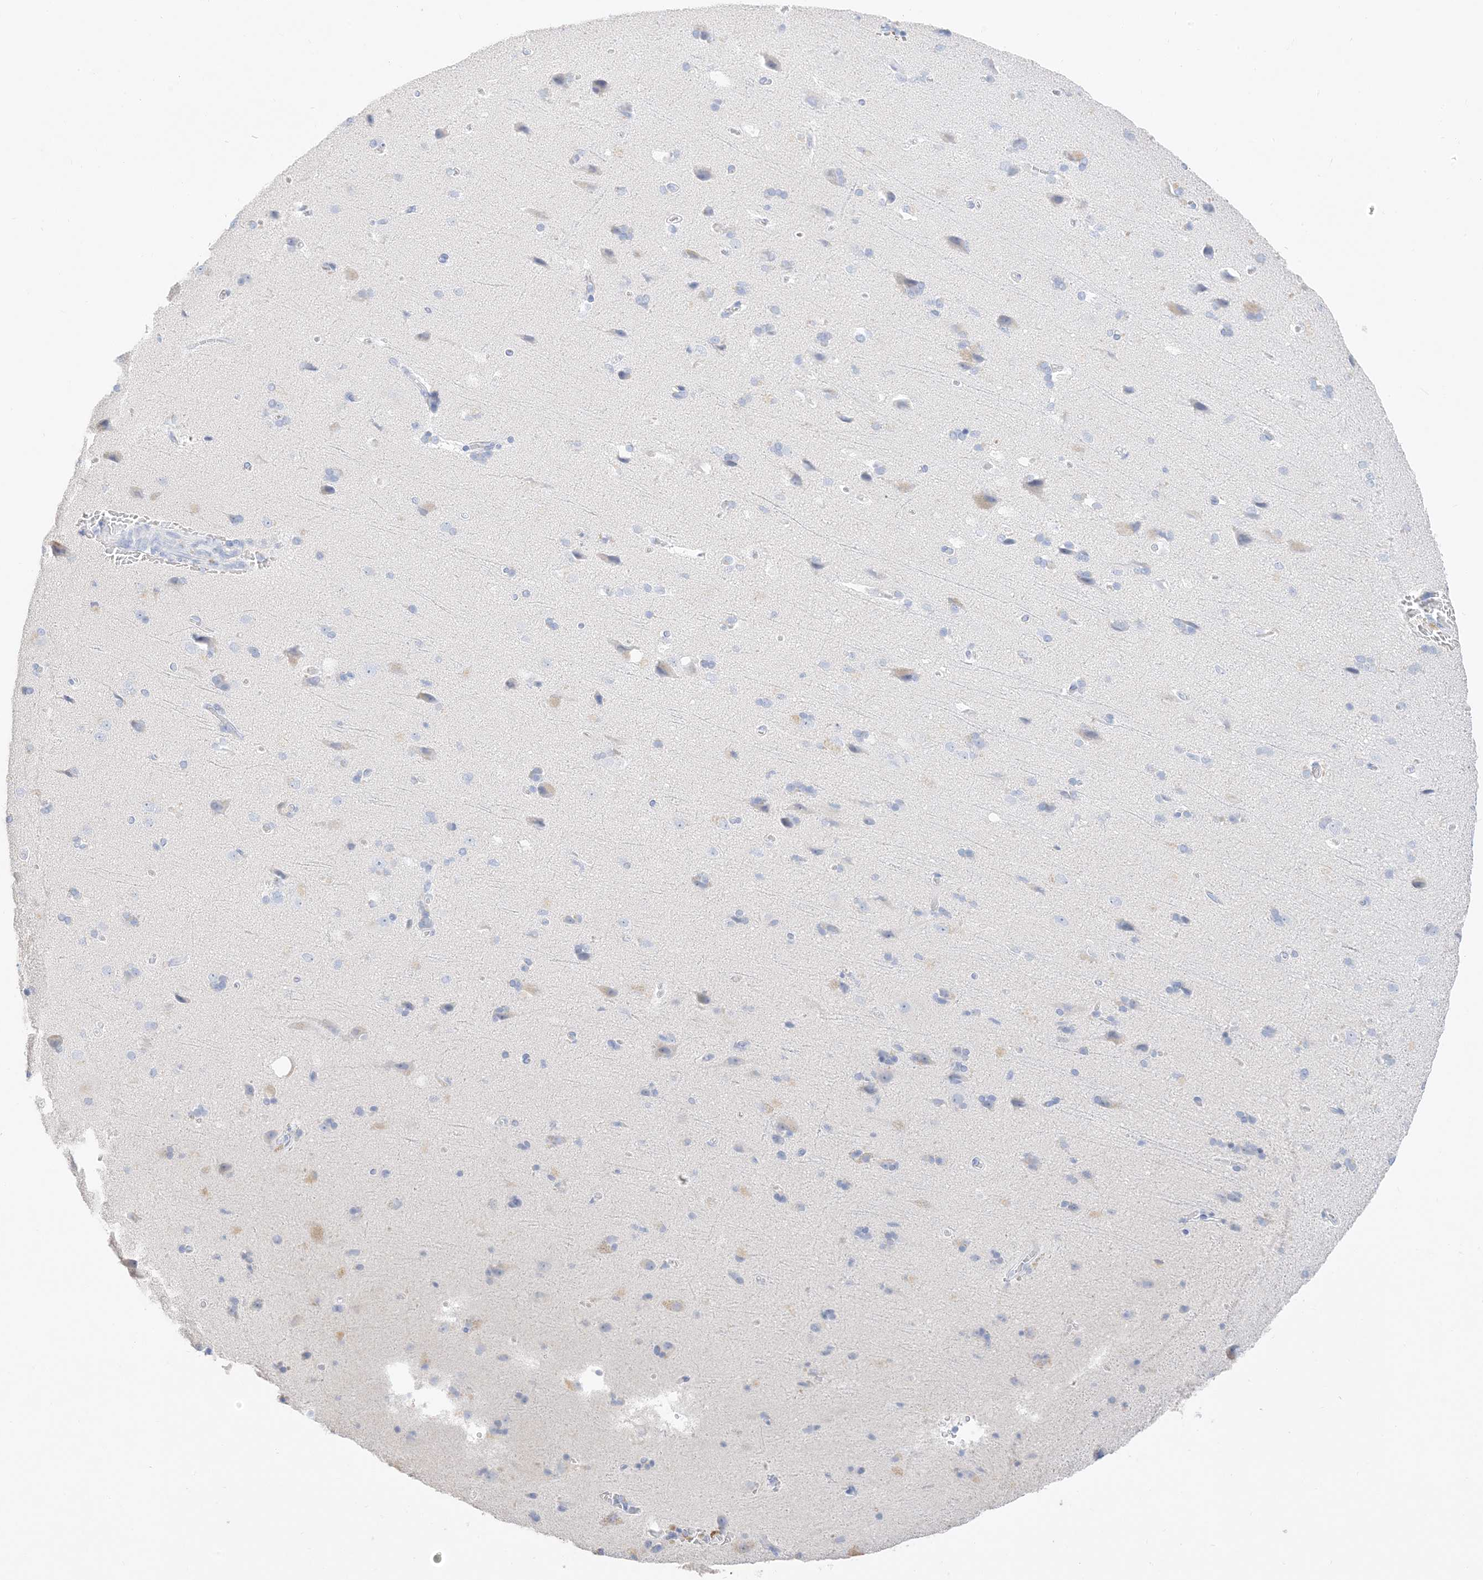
{"staining": {"intensity": "negative", "quantity": "none", "location": "none"}, "tissue": "cerebral cortex", "cell_type": "Endothelial cells", "image_type": "normal", "snomed": [{"axis": "morphology", "description": "Normal tissue, NOS"}, {"axis": "topography", "description": "Cerebral cortex"}], "caption": "Immunohistochemical staining of benign cerebral cortex shows no significant expression in endothelial cells. The staining was performed using DAB (3,3'-diaminobenzidine) to visualize the protein expression in brown, while the nuclei were stained in blue with hematoxylin (Magnification: 20x).", "gene": "MUC17", "patient": {"sex": "male", "age": 62}}